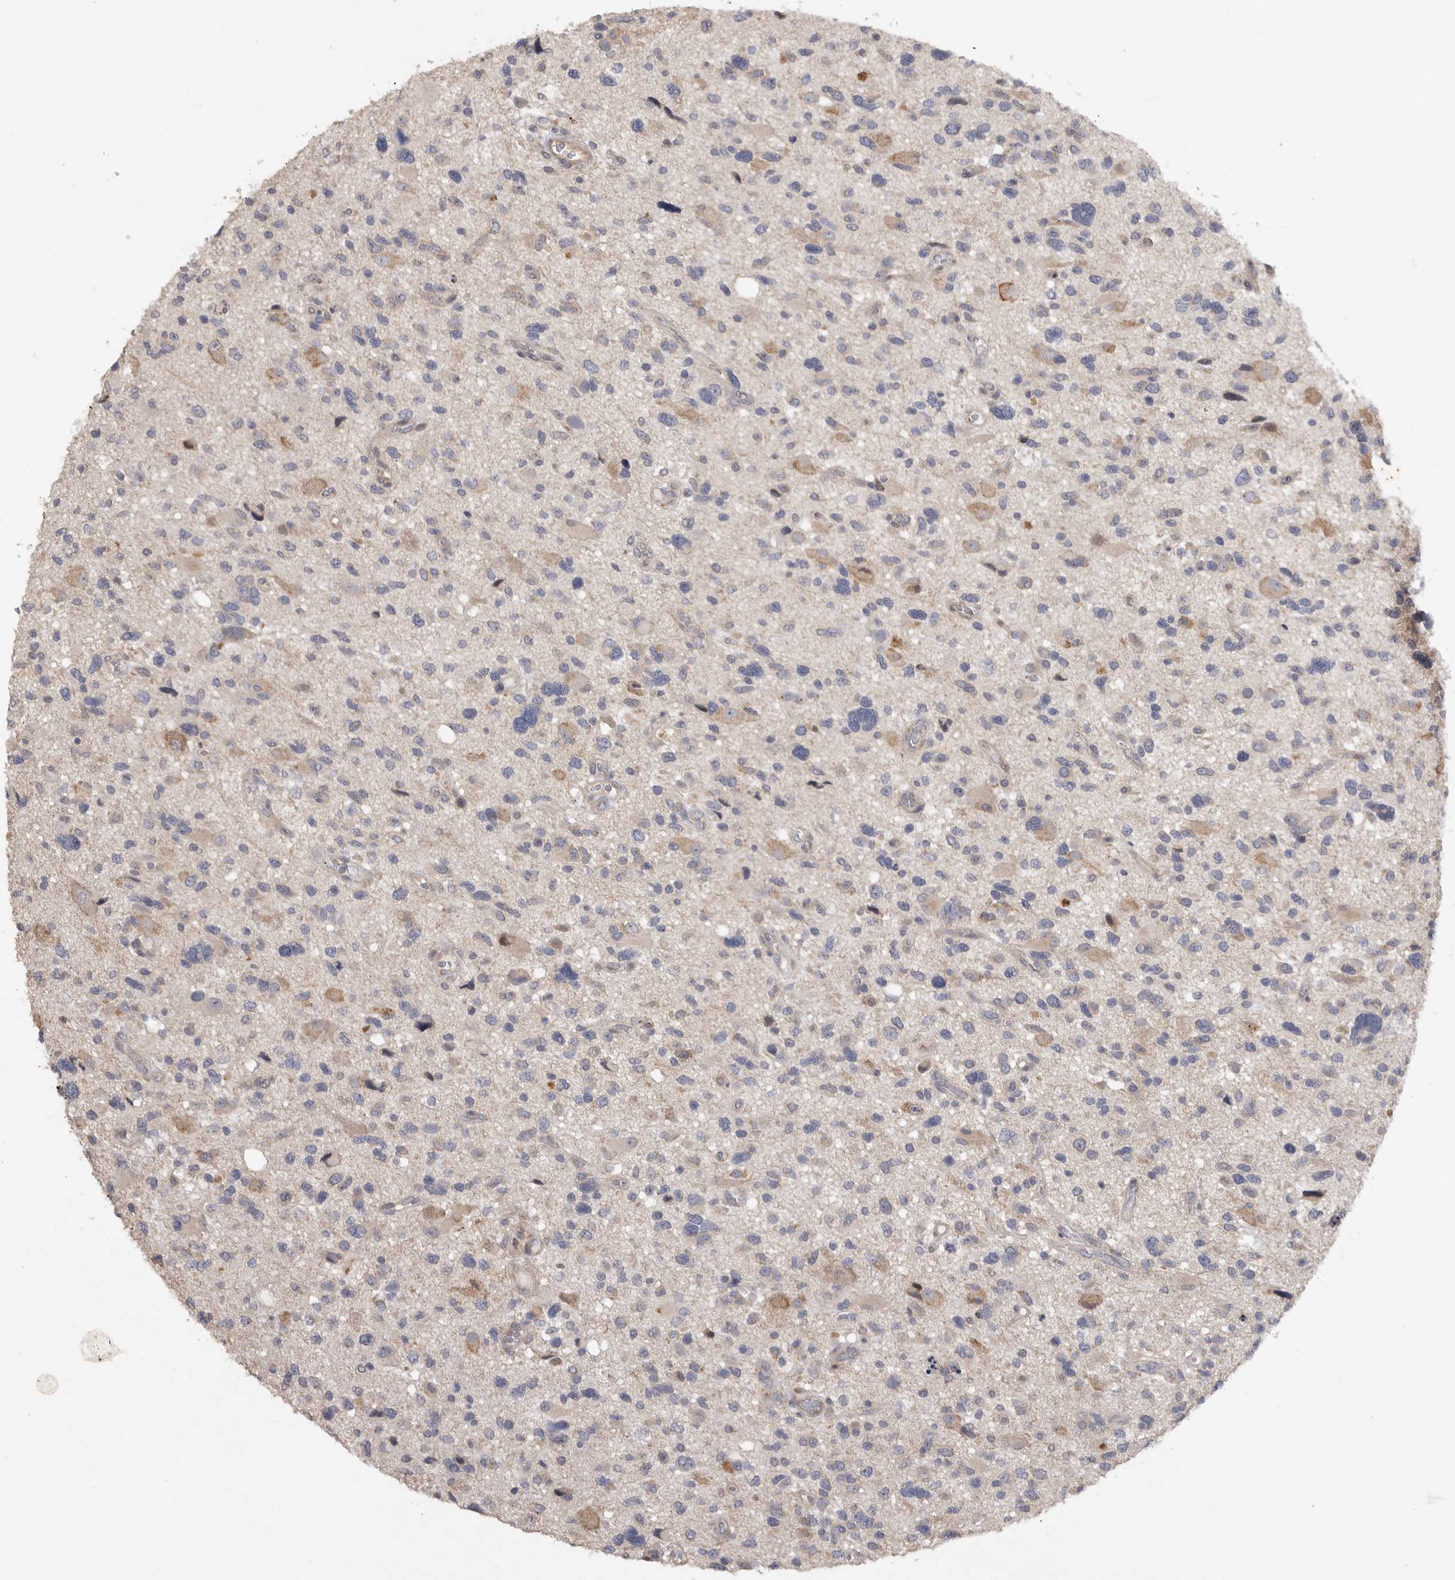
{"staining": {"intensity": "negative", "quantity": "none", "location": "none"}, "tissue": "glioma", "cell_type": "Tumor cells", "image_type": "cancer", "snomed": [{"axis": "morphology", "description": "Glioma, malignant, High grade"}, {"axis": "topography", "description": "Brain"}], "caption": "This photomicrograph is of glioma stained with immunohistochemistry to label a protein in brown with the nuclei are counter-stained blue. There is no staining in tumor cells.", "gene": "EDEM3", "patient": {"sex": "male", "age": 33}}